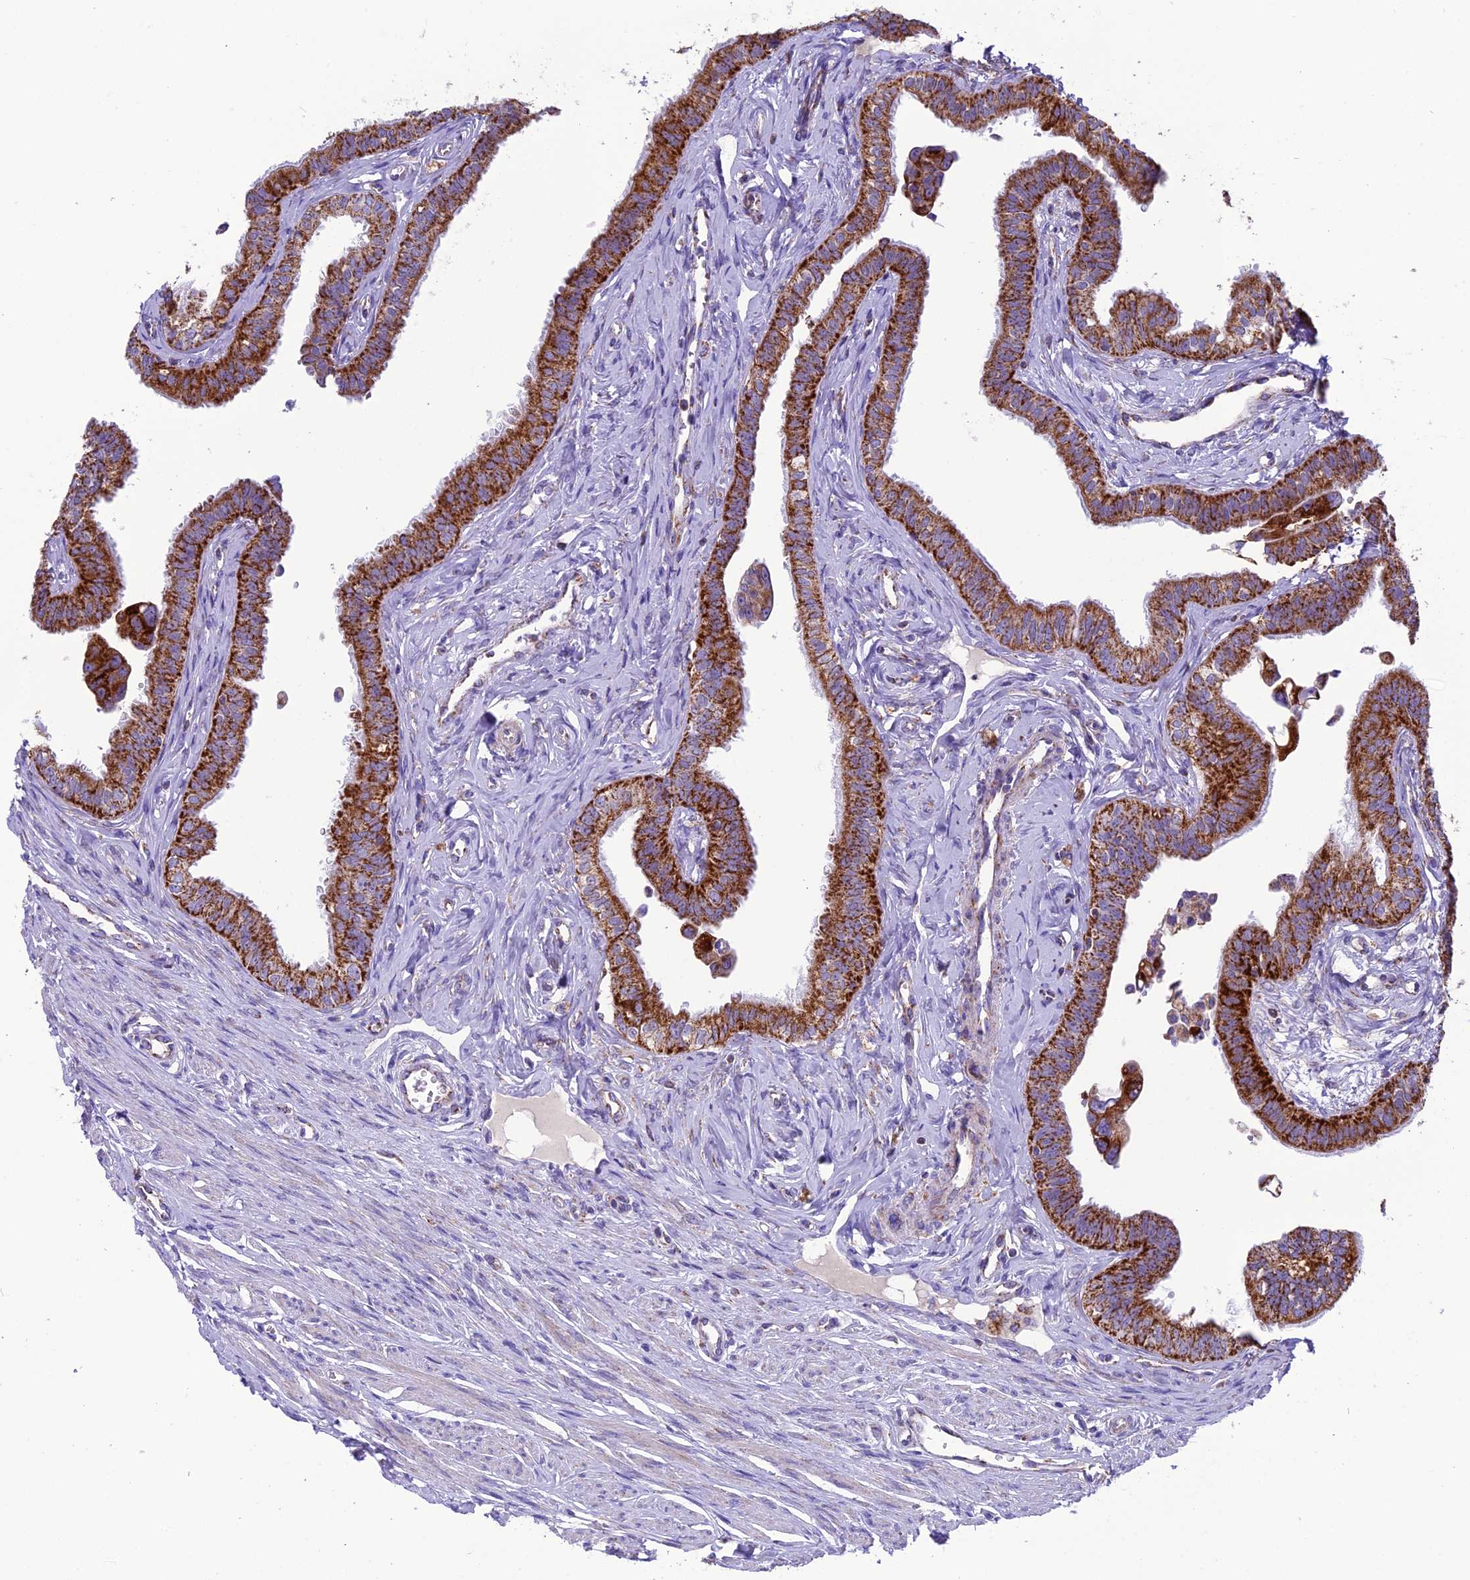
{"staining": {"intensity": "strong", "quantity": ">75%", "location": "cytoplasmic/membranous"}, "tissue": "fallopian tube", "cell_type": "Glandular cells", "image_type": "normal", "snomed": [{"axis": "morphology", "description": "Normal tissue, NOS"}, {"axis": "morphology", "description": "Carcinoma, NOS"}, {"axis": "topography", "description": "Fallopian tube"}, {"axis": "topography", "description": "Ovary"}], "caption": "A high-resolution photomicrograph shows IHC staining of normal fallopian tube, which reveals strong cytoplasmic/membranous expression in approximately >75% of glandular cells.", "gene": "MRPS34", "patient": {"sex": "female", "age": 59}}